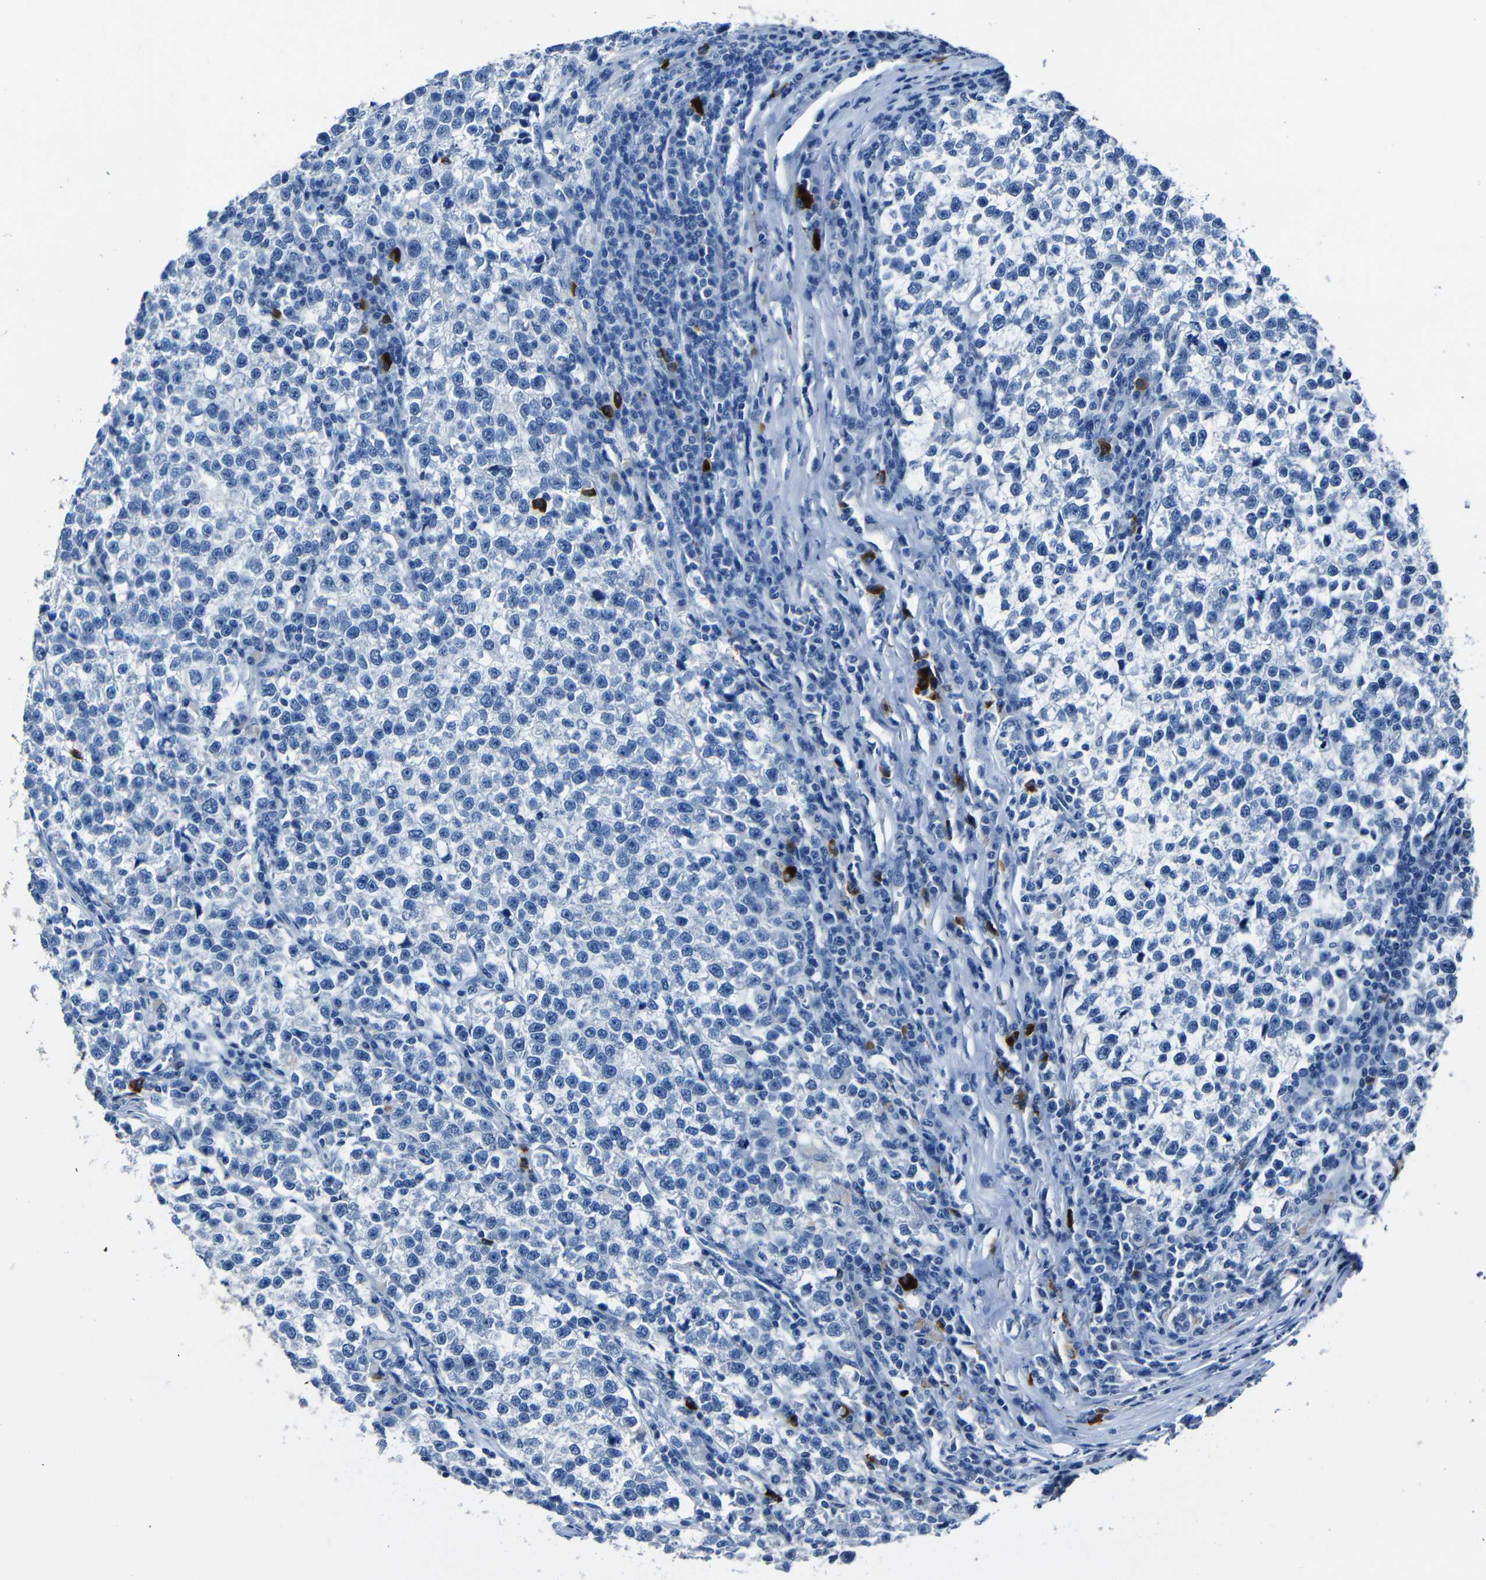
{"staining": {"intensity": "negative", "quantity": "none", "location": "none"}, "tissue": "testis cancer", "cell_type": "Tumor cells", "image_type": "cancer", "snomed": [{"axis": "morphology", "description": "Normal tissue, NOS"}, {"axis": "morphology", "description": "Seminoma, NOS"}, {"axis": "topography", "description": "Testis"}], "caption": "Human testis cancer (seminoma) stained for a protein using immunohistochemistry displays no expression in tumor cells.", "gene": "CLDN11", "patient": {"sex": "male", "age": 43}}